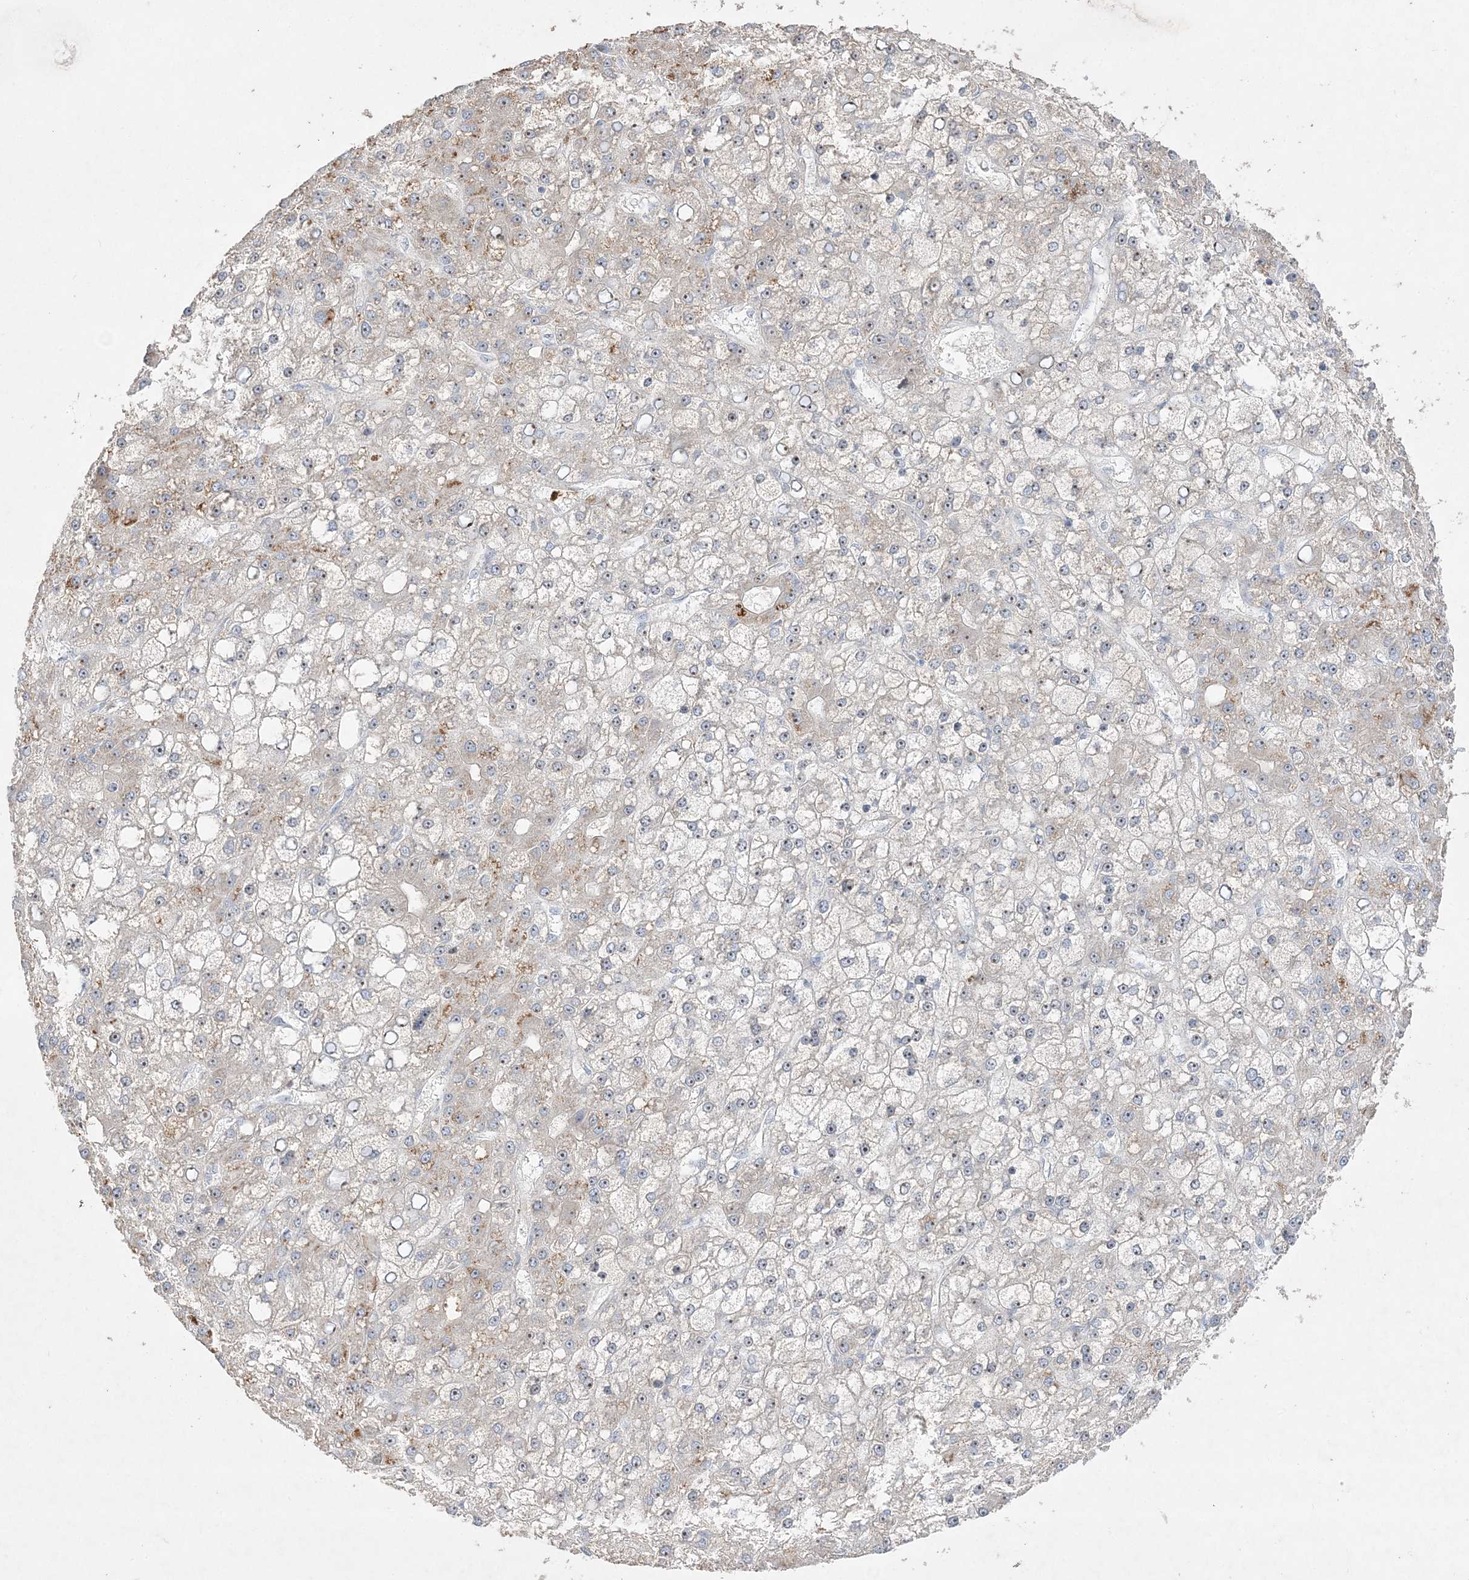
{"staining": {"intensity": "weak", "quantity": "<25%", "location": "nuclear"}, "tissue": "liver cancer", "cell_type": "Tumor cells", "image_type": "cancer", "snomed": [{"axis": "morphology", "description": "Carcinoma, Hepatocellular, NOS"}, {"axis": "topography", "description": "Liver"}], "caption": "Immunohistochemistry of human liver cancer (hepatocellular carcinoma) exhibits no staining in tumor cells. Brightfield microscopy of immunohistochemistry stained with DAB (3,3'-diaminobenzidine) (brown) and hematoxylin (blue), captured at high magnification.", "gene": "NOP16", "patient": {"sex": "male", "age": 67}}